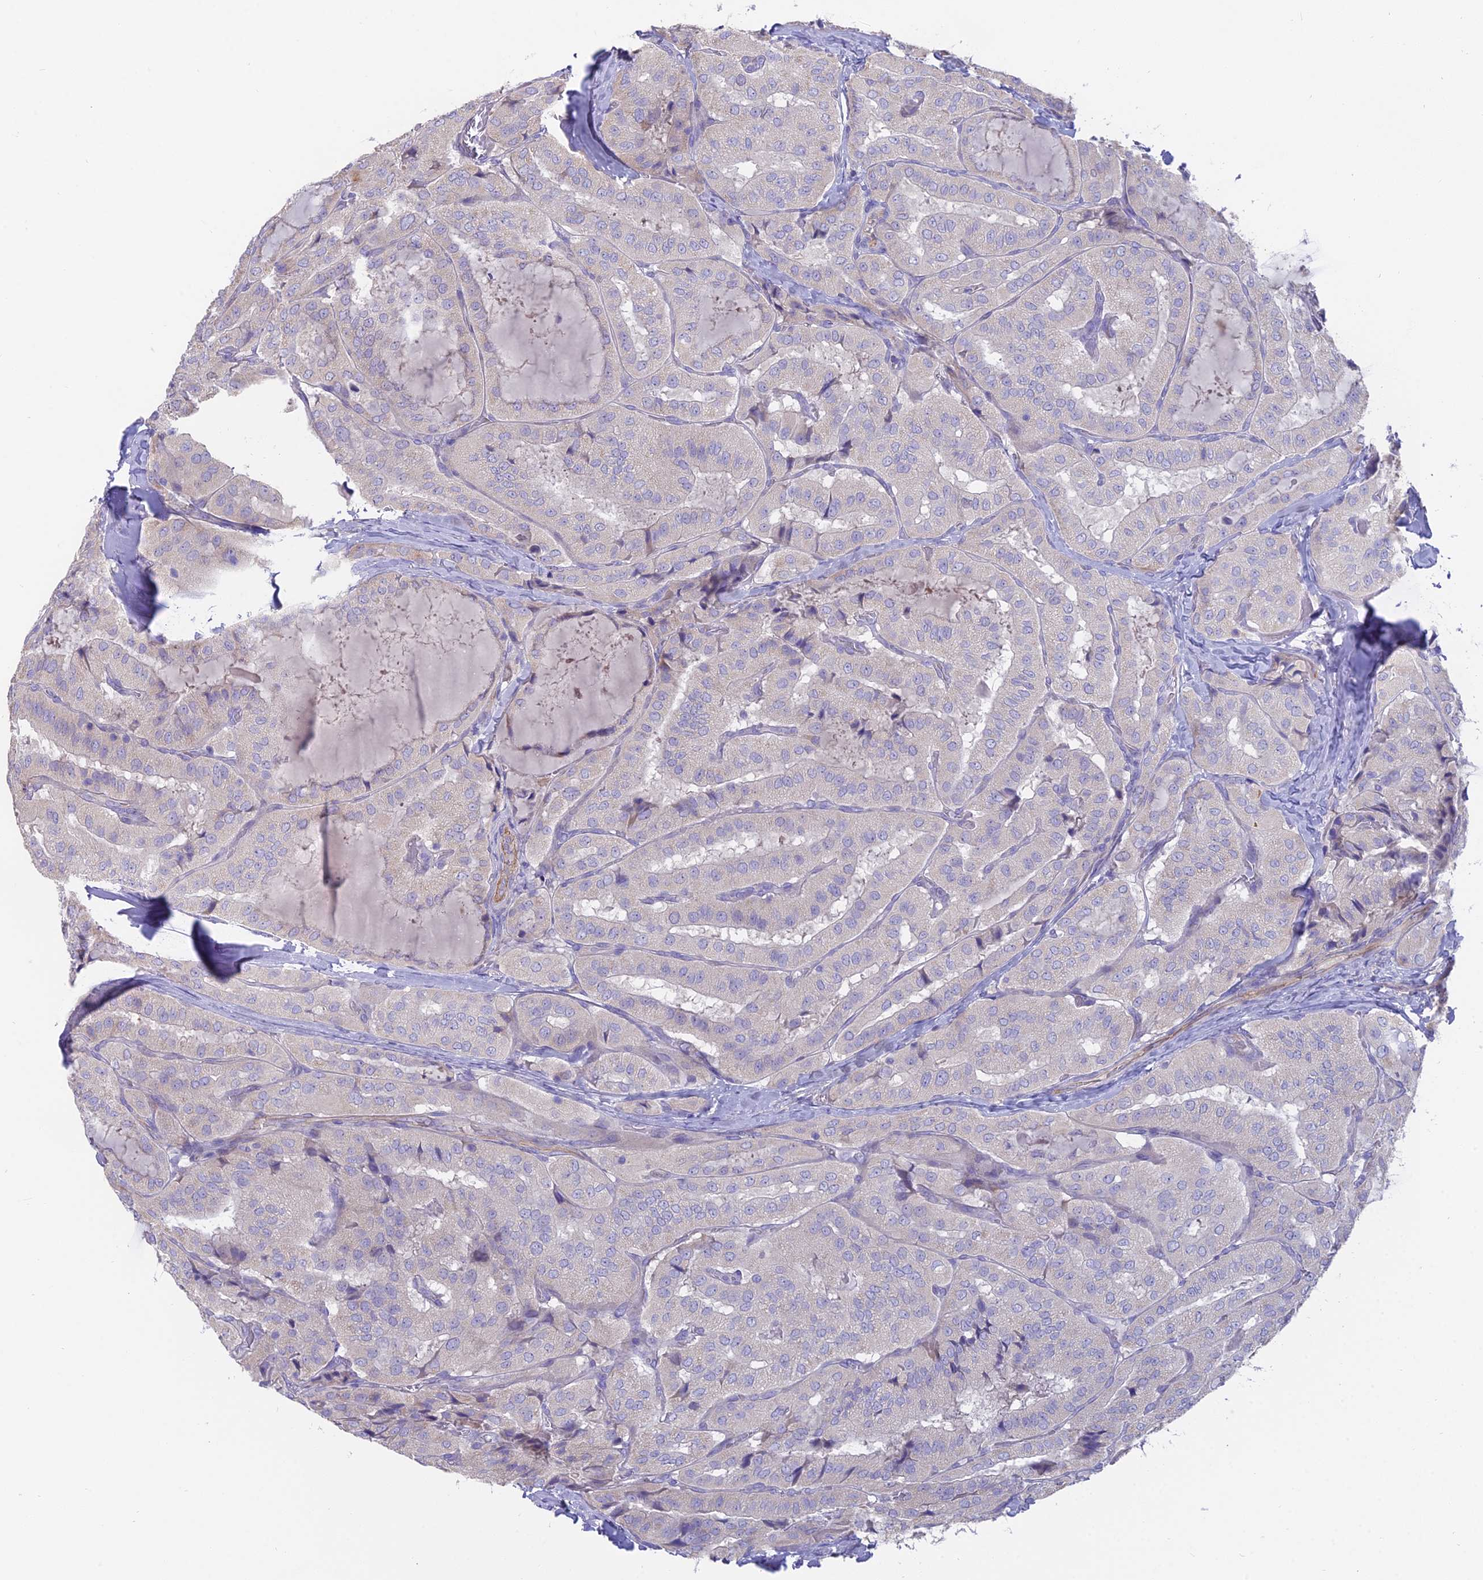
{"staining": {"intensity": "negative", "quantity": "none", "location": "none"}, "tissue": "thyroid cancer", "cell_type": "Tumor cells", "image_type": "cancer", "snomed": [{"axis": "morphology", "description": "Normal tissue, NOS"}, {"axis": "morphology", "description": "Papillary adenocarcinoma, NOS"}, {"axis": "topography", "description": "Thyroid gland"}], "caption": "This is an immunohistochemistry (IHC) micrograph of papillary adenocarcinoma (thyroid). There is no staining in tumor cells.", "gene": "FAM168B", "patient": {"sex": "female", "age": 59}}